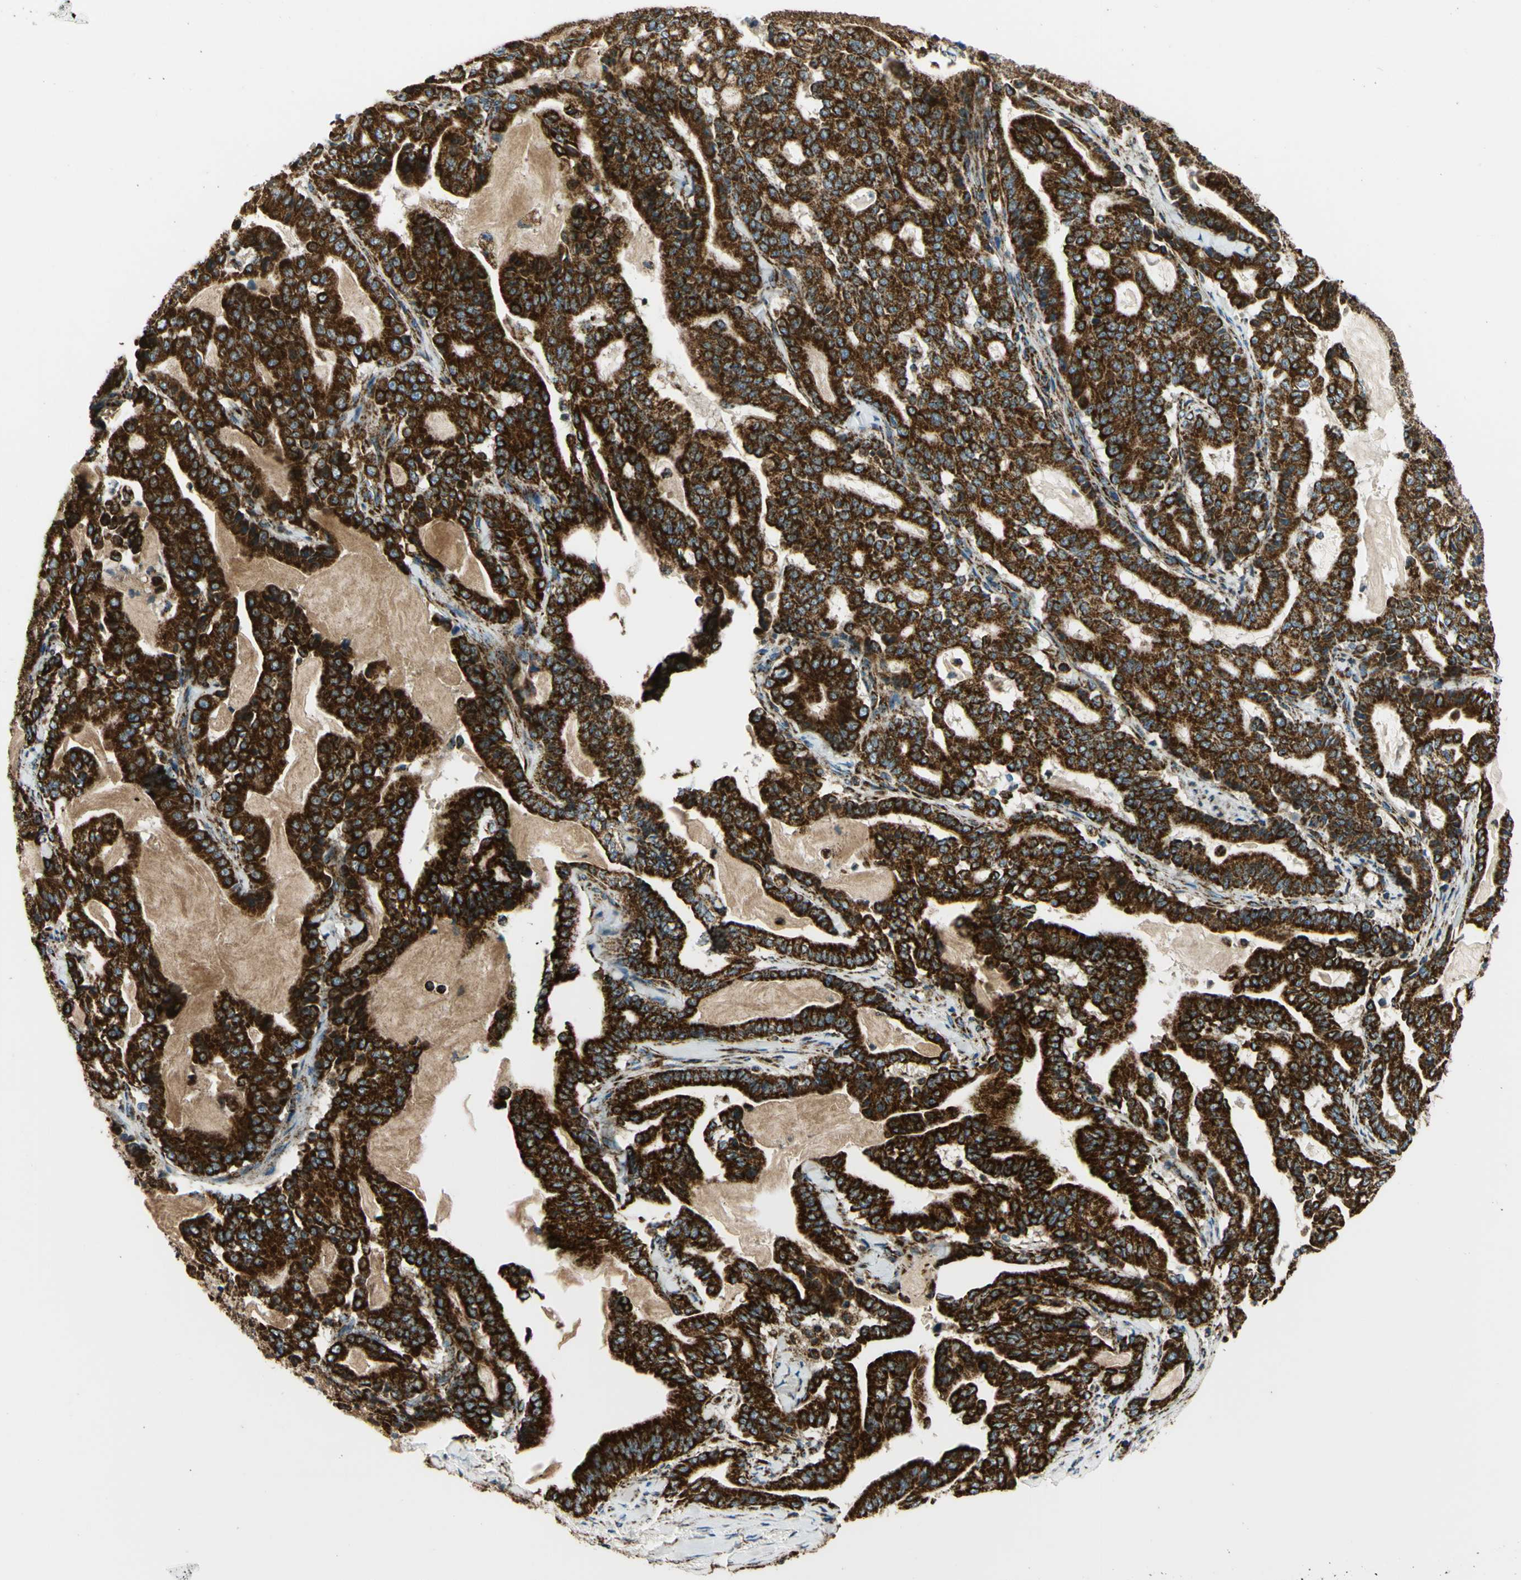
{"staining": {"intensity": "strong", "quantity": ">75%", "location": "cytoplasmic/membranous"}, "tissue": "pancreatic cancer", "cell_type": "Tumor cells", "image_type": "cancer", "snomed": [{"axis": "morphology", "description": "Adenocarcinoma, NOS"}, {"axis": "topography", "description": "Pancreas"}], "caption": "An IHC micrograph of tumor tissue is shown. Protein staining in brown labels strong cytoplasmic/membranous positivity in pancreatic adenocarcinoma within tumor cells.", "gene": "MAVS", "patient": {"sex": "male", "age": 63}}